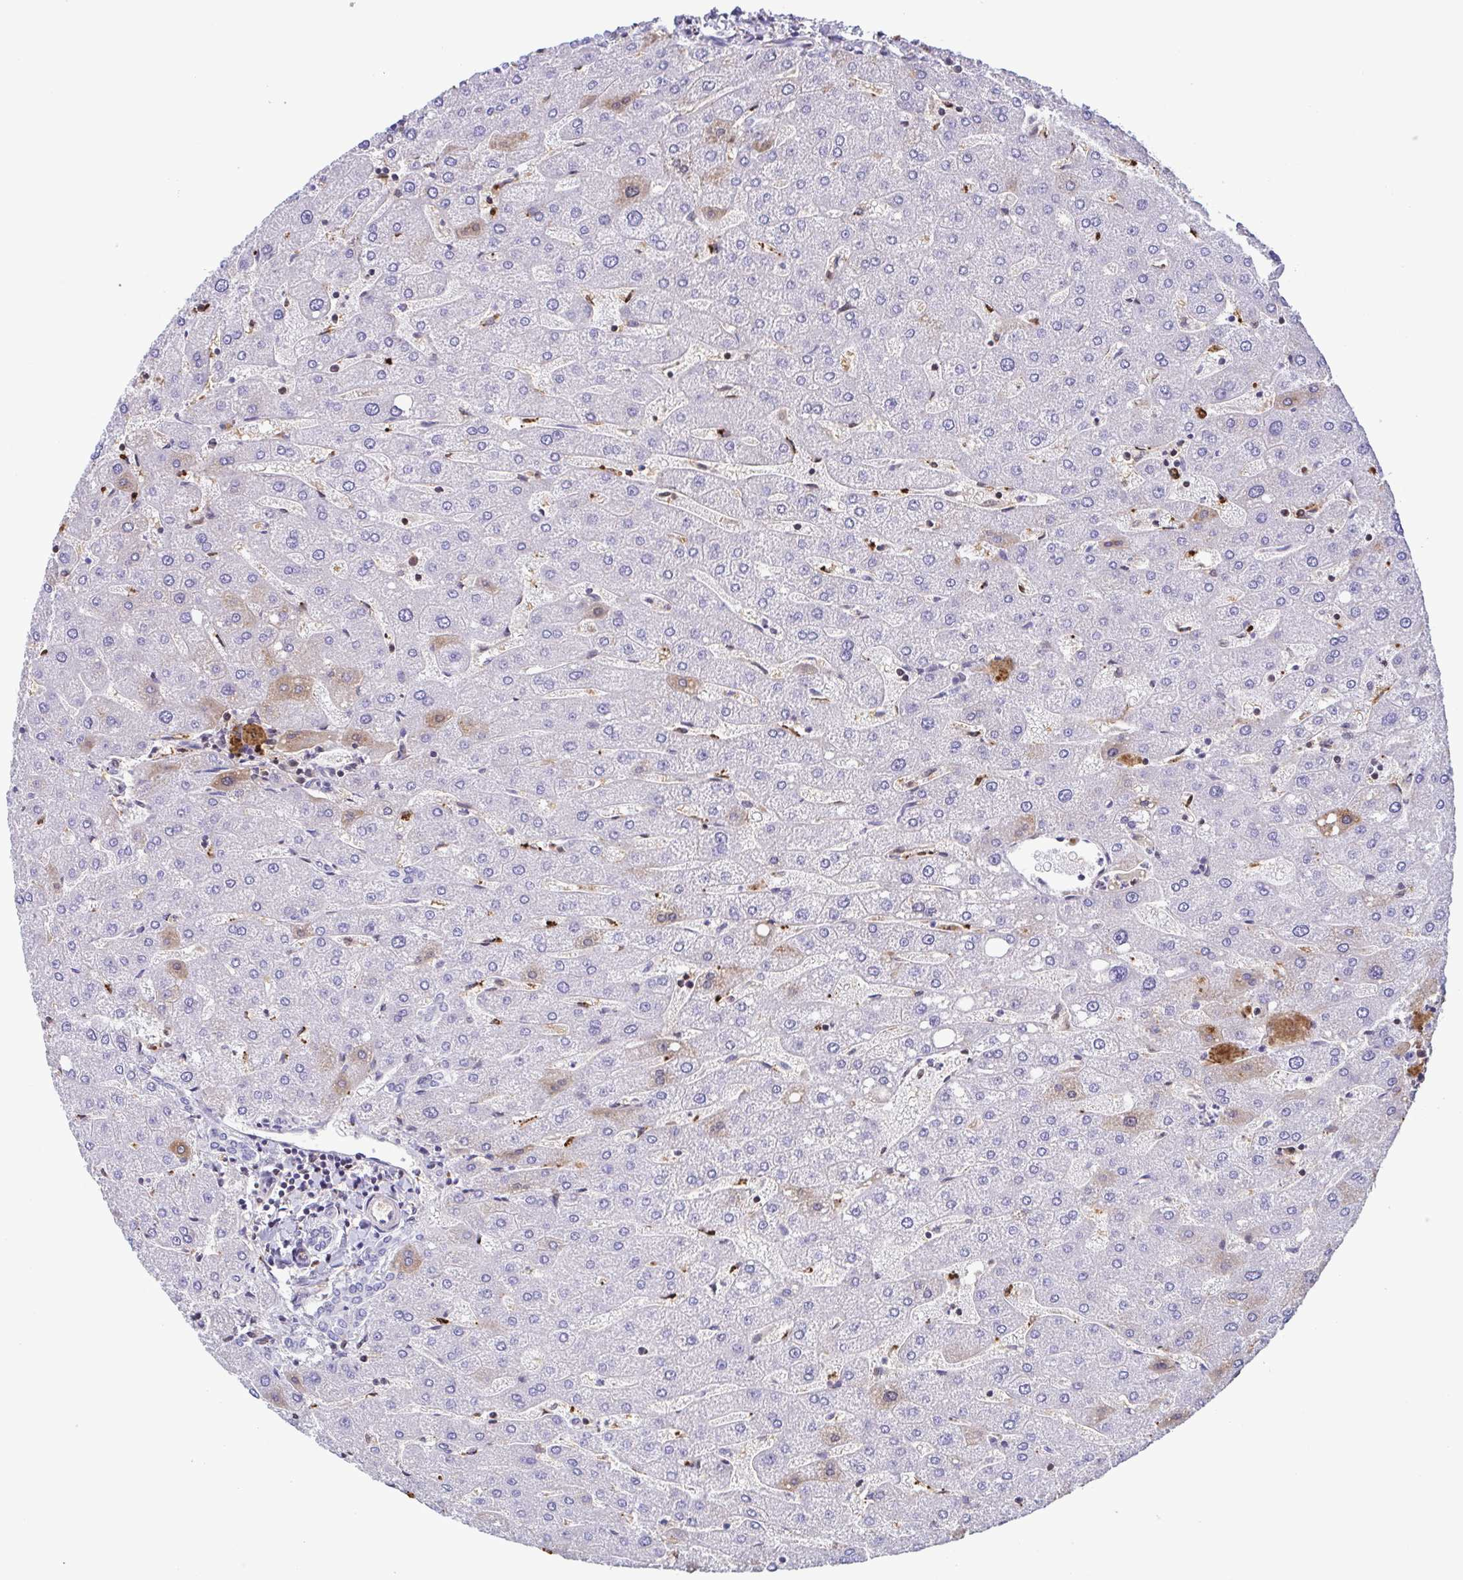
{"staining": {"intensity": "negative", "quantity": "none", "location": "none"}, "tissue": "liver", "cell_type": "Cholangiocytes", "image_type": "normal", "snomed": [{"axis": "morphology", "description": "Normal tissue, NOS"}, {"axis": "topography", "description": "Liver"}], "caption": "DAB (3,3'-diaminobenzidine) immunohistochemical staining of unremarkable liver displays no significant staining in cholangiocytes.", "gene": "TIPIN", "patient": {"sex": "male", "age": 67}}